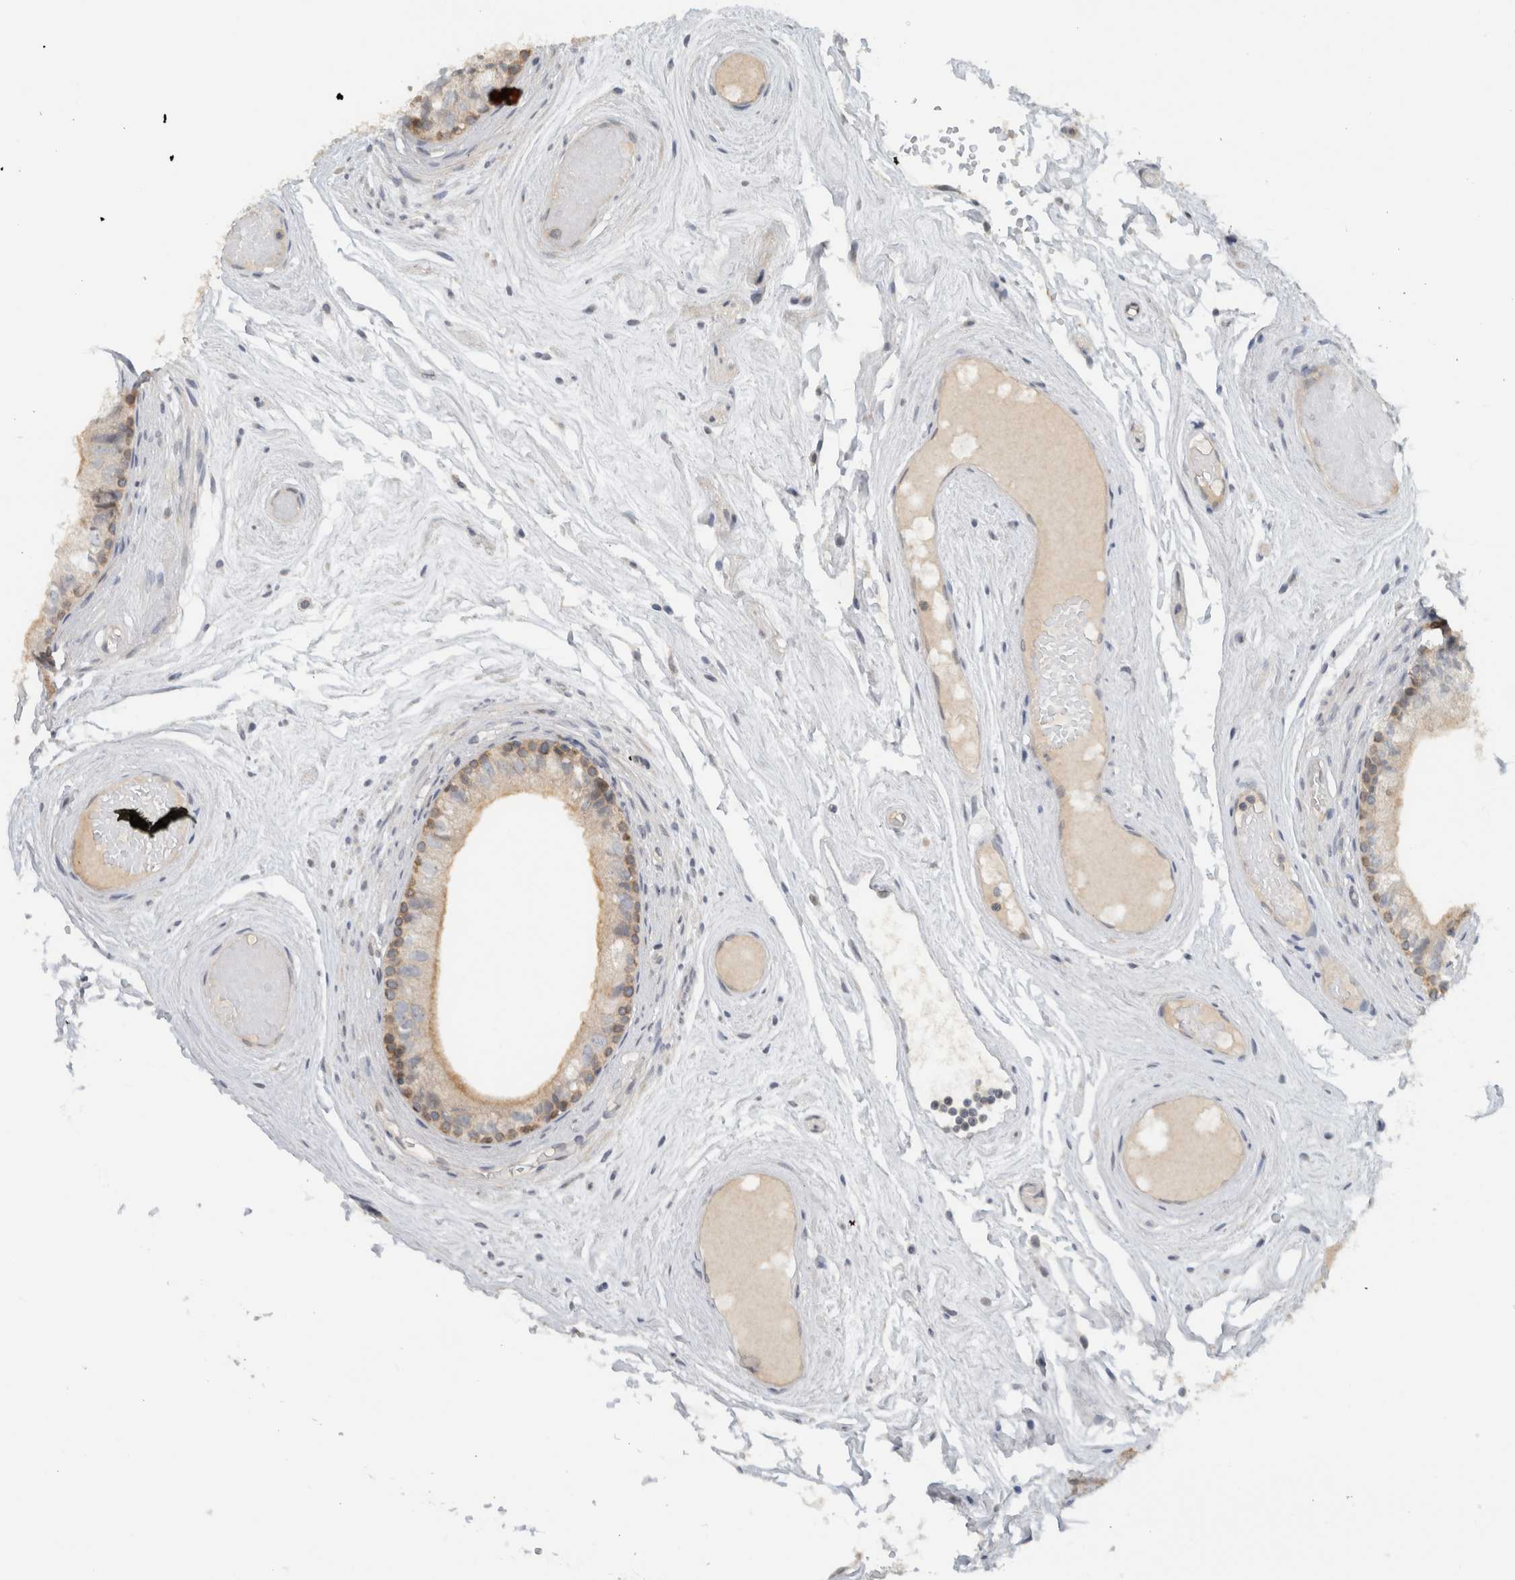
{"staining": {"intensity": "weak", "quantity": "<25%", "location": "cytoplasmic/membranous"}, "tissue": "epididymis", "cell_type": "Glandular cells", "image_type": "normal", "snomed": [{"axis": "morphology", "description": "Normal tissue, NOS"}, {"axis": "topography", "description": "Epididymis"}], "caption": "Histopathology image shows no protein positivity in glandular cells of unremarkable epididymis.", "gene": "ERCC6L2", "patient": {"sex": "male", "age": 79}}